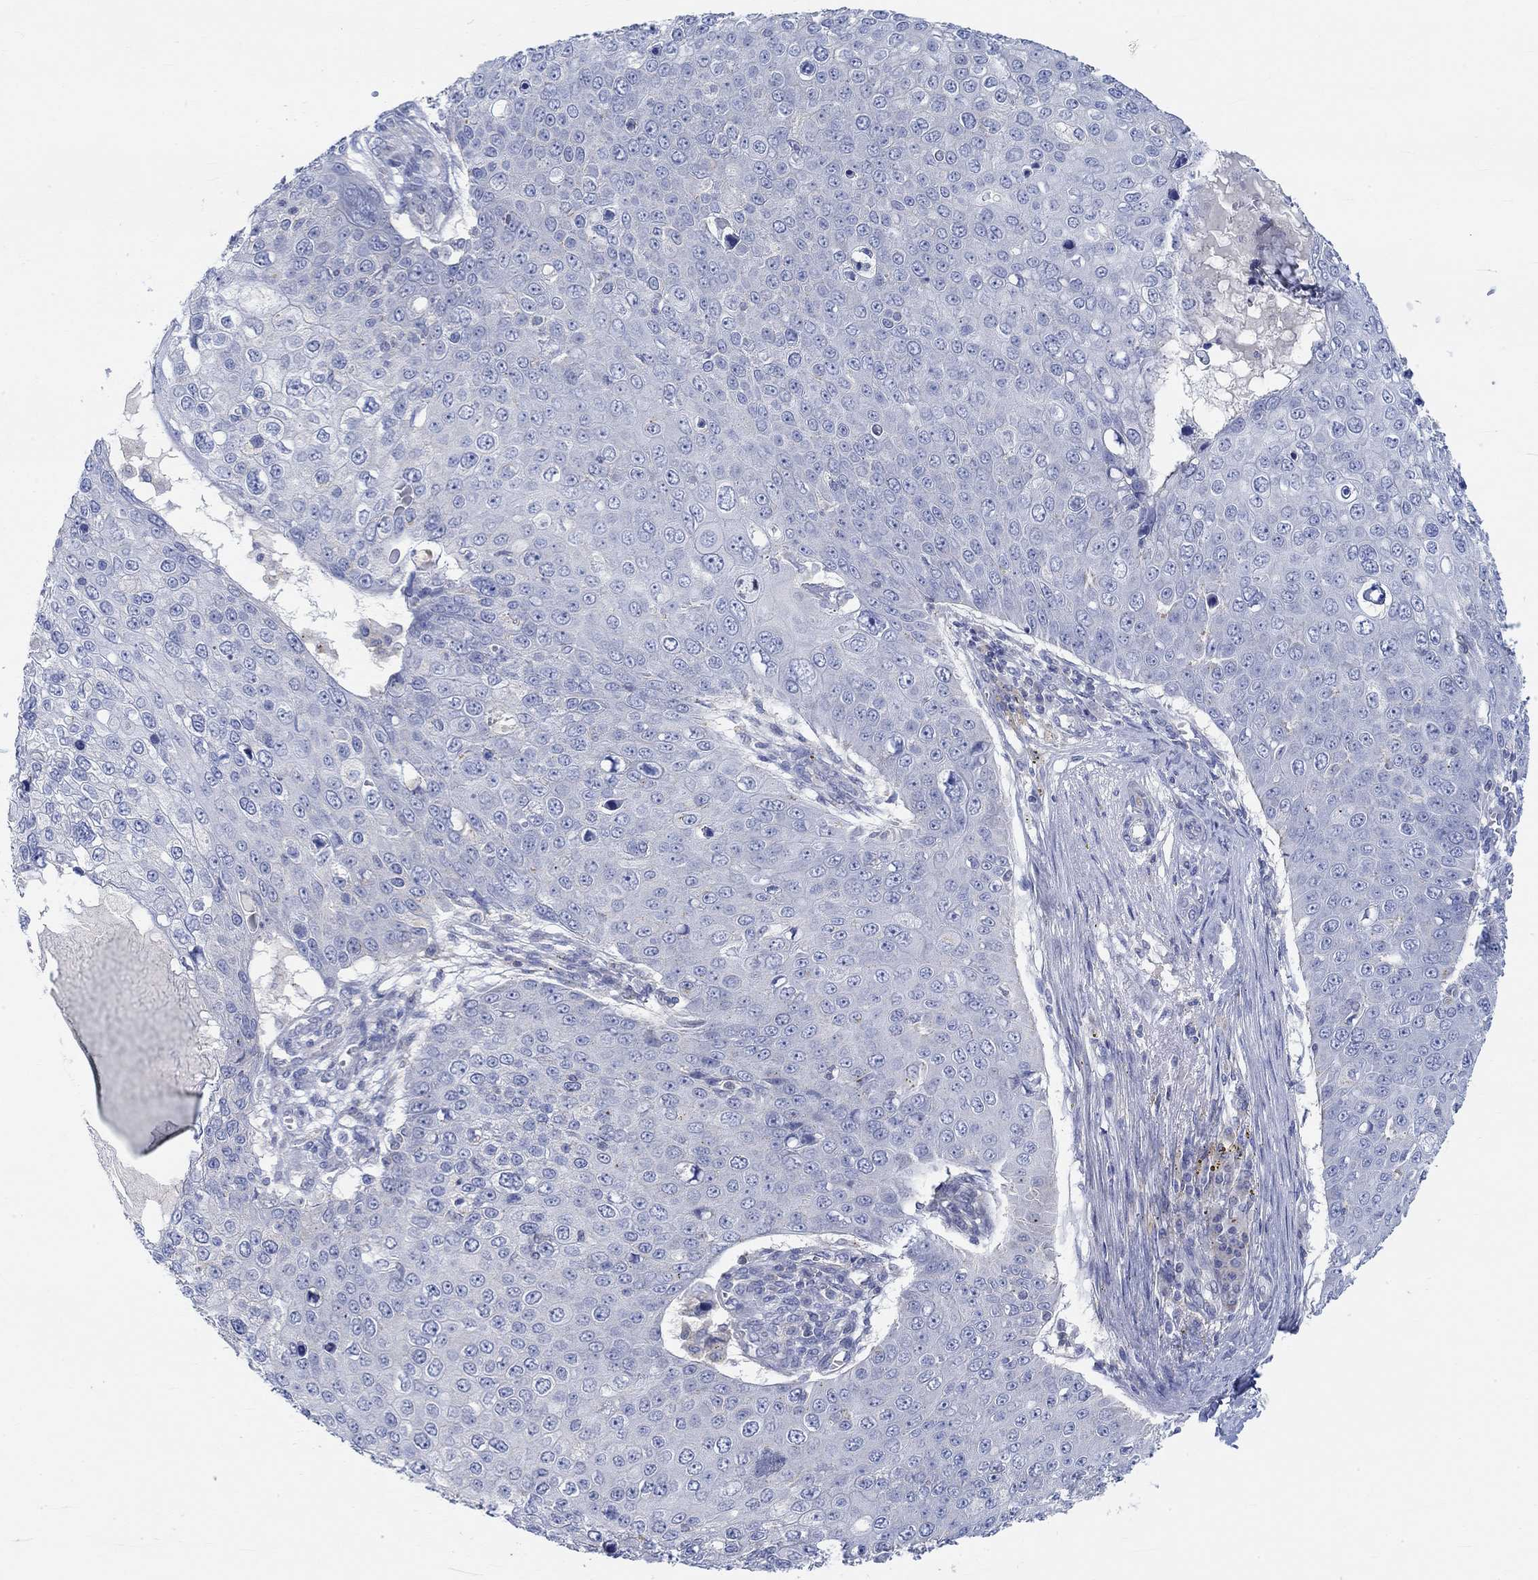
{"staining": {"intensity": "negative", "quantity": "none", "location": "none"}, "tissue": "skin cancer", "cell_type": "Tumor cells", "image_type": "cancer", "snomed": [{"axis": "morphology", "description": "Squamous cell carcinoma, NOS"}, {"axis": "topography", "description": "Skin"}], "caption": "Protein analysis of skin squamous cell carcinoma displays no significant expression in tumor cells.", "gene": "NAV3", "patient": {"sex": "male", "age": 71}}